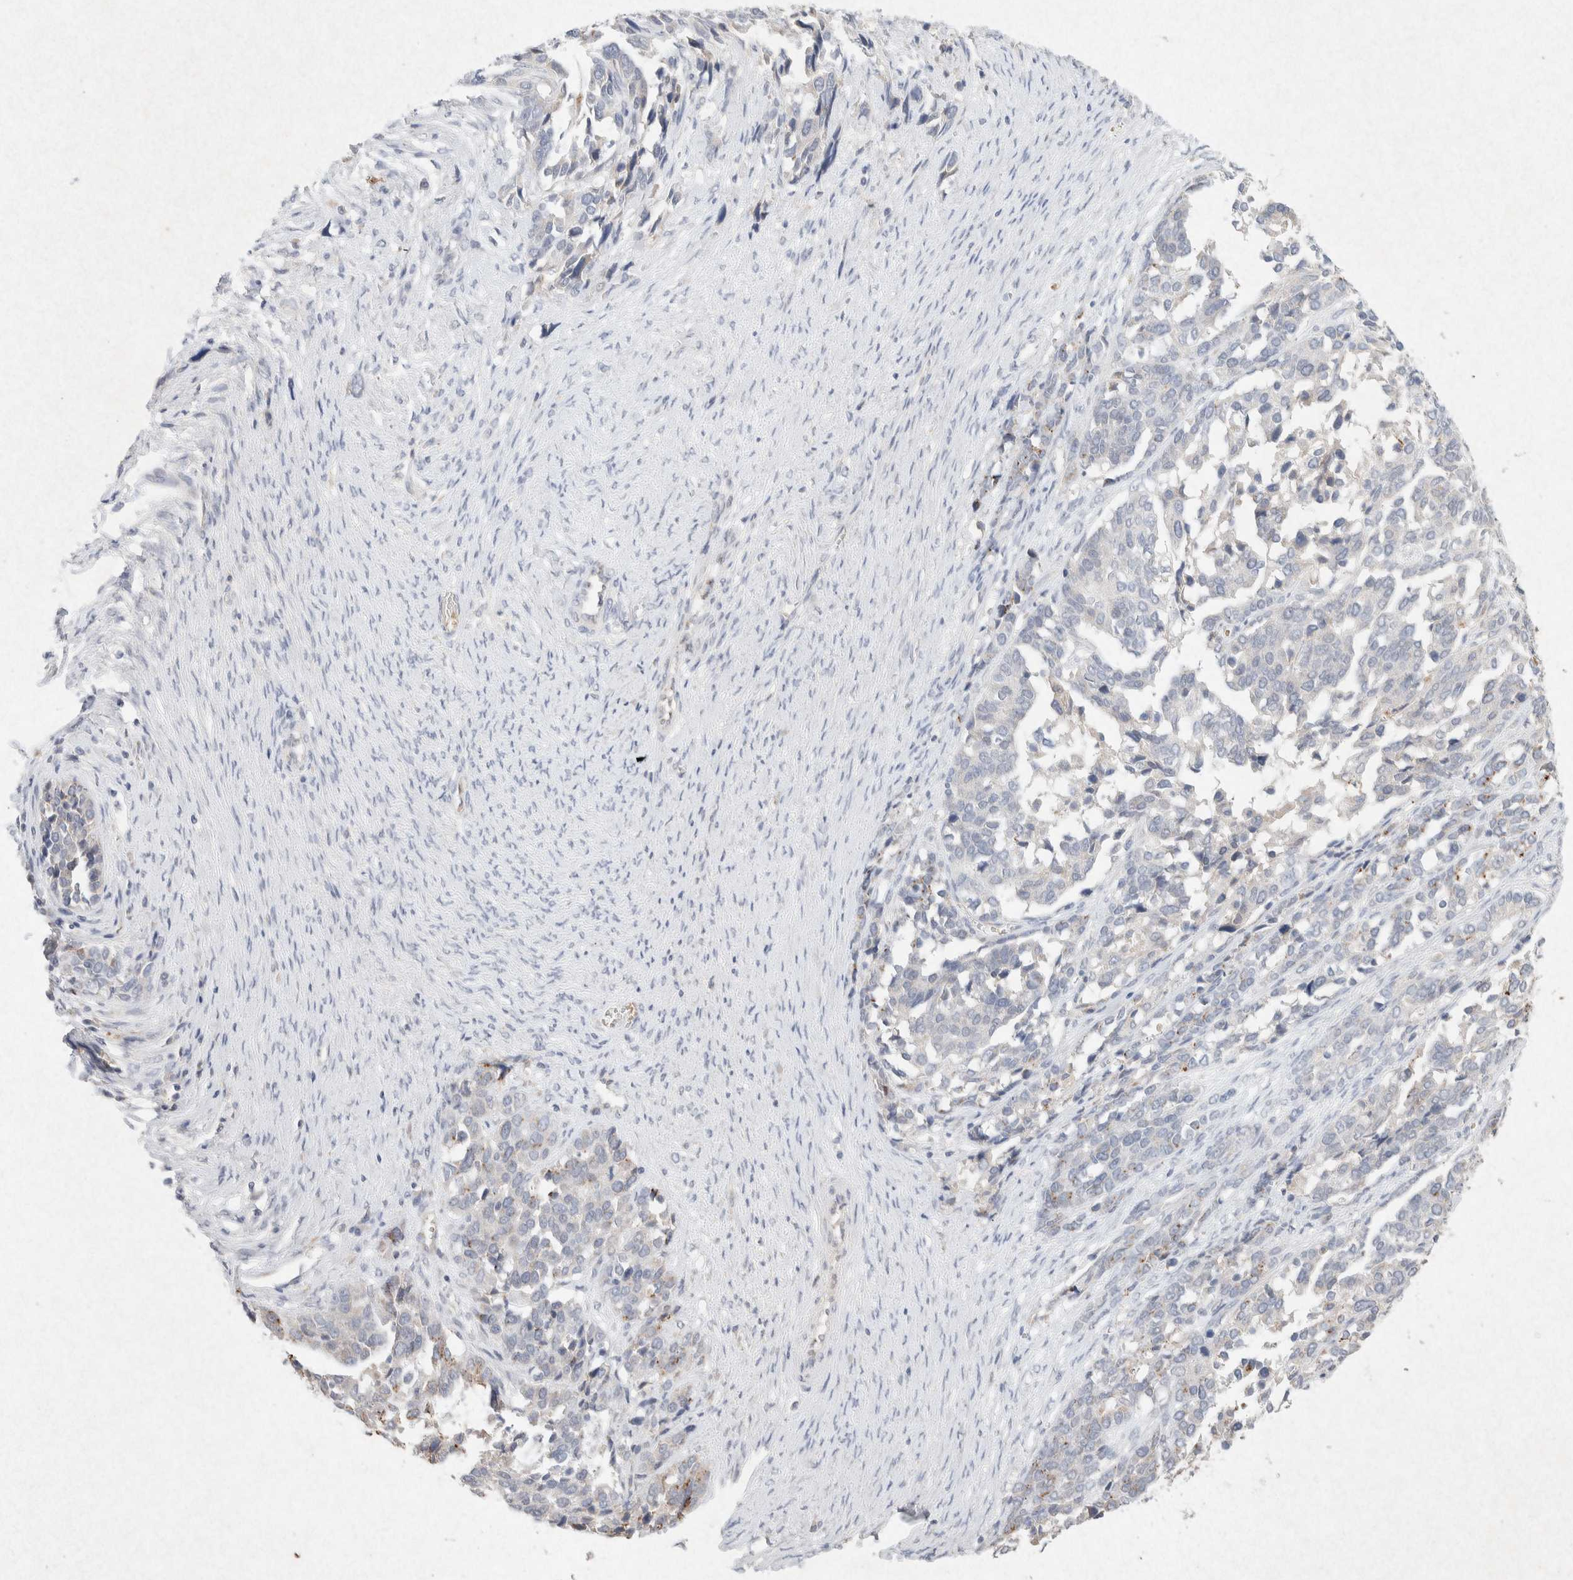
{"staining": {"intensity": "weak", "quantity": "<25%", "location": "cytoplasmic/membranous"}, "tissue": "ovarian cancer", "cell_type": "Tumor cells", "image_type": "cancer", "snomed": [{"axis": "morphology", "description": "Cystadenocarcinoma, serous, NOS"}, {"axis": "topography", "description": "Ovary"}], "caption": "Immunohistochemical staining of ovarian cancer (serous cystadenocarcinoma) shows no significant expression in tumor cells.", "gene": "GNAI1", "patient": {"sex": "female", "age": 44}}